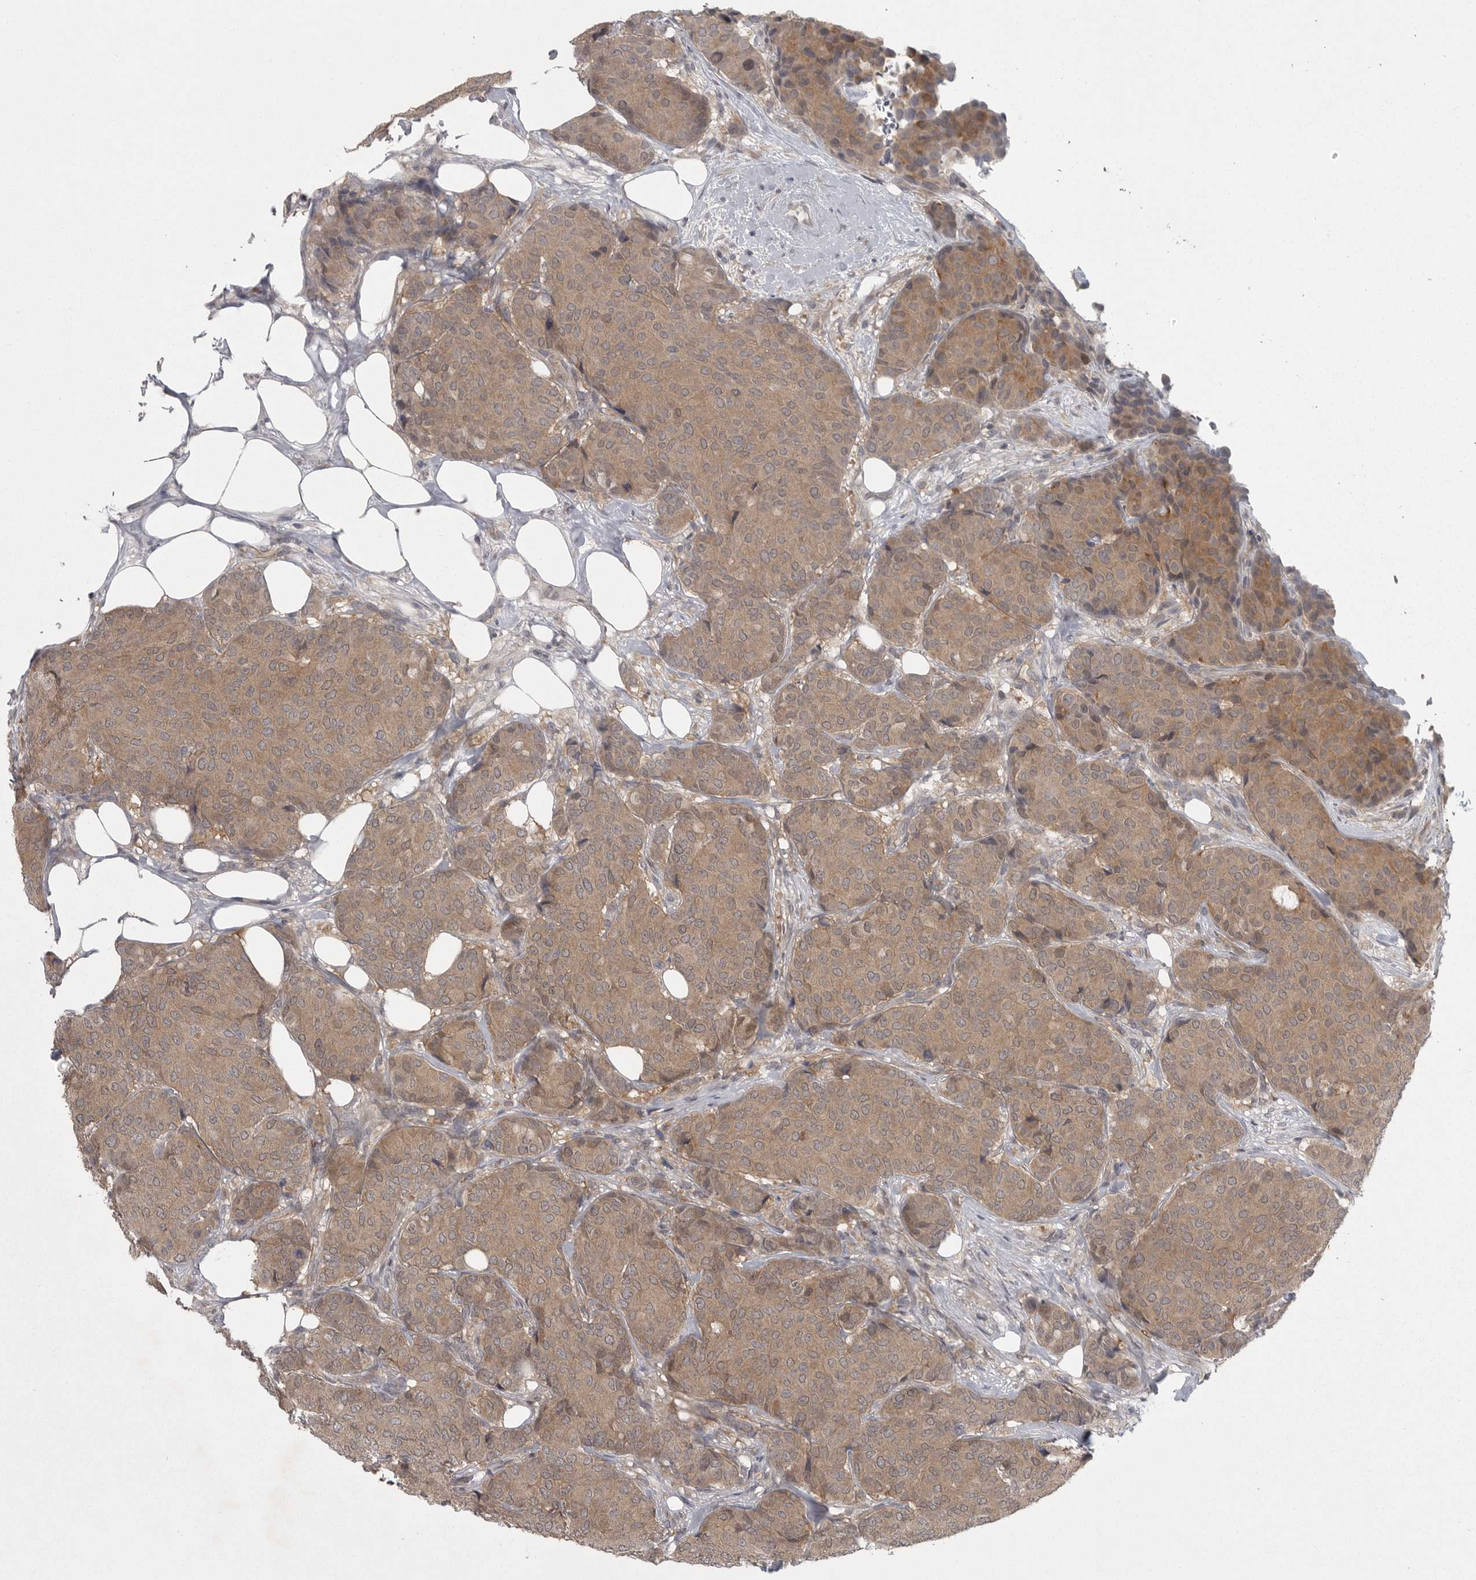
{"staining": {"intensity": "moderate", "quantity": ">75%", "location": "cytoplasmic/membranous"}, "tissue": "breast cancer", "cell_type": "Tumor cells", "image_type": "cancer", "snomed": [{"axis": "morphology", "description": "Duct carcinoma"}, {"axis": "topography", "description": "Breast"}], "caption": "Protein expression analysis of human breast infiltrating ductal carcinoma reveals moderate cytoplasmic/membranous positivity in approximately >75% of tumor cells.", "gene": "PHF13", "patient": {"sex": "female", "age": 75}}